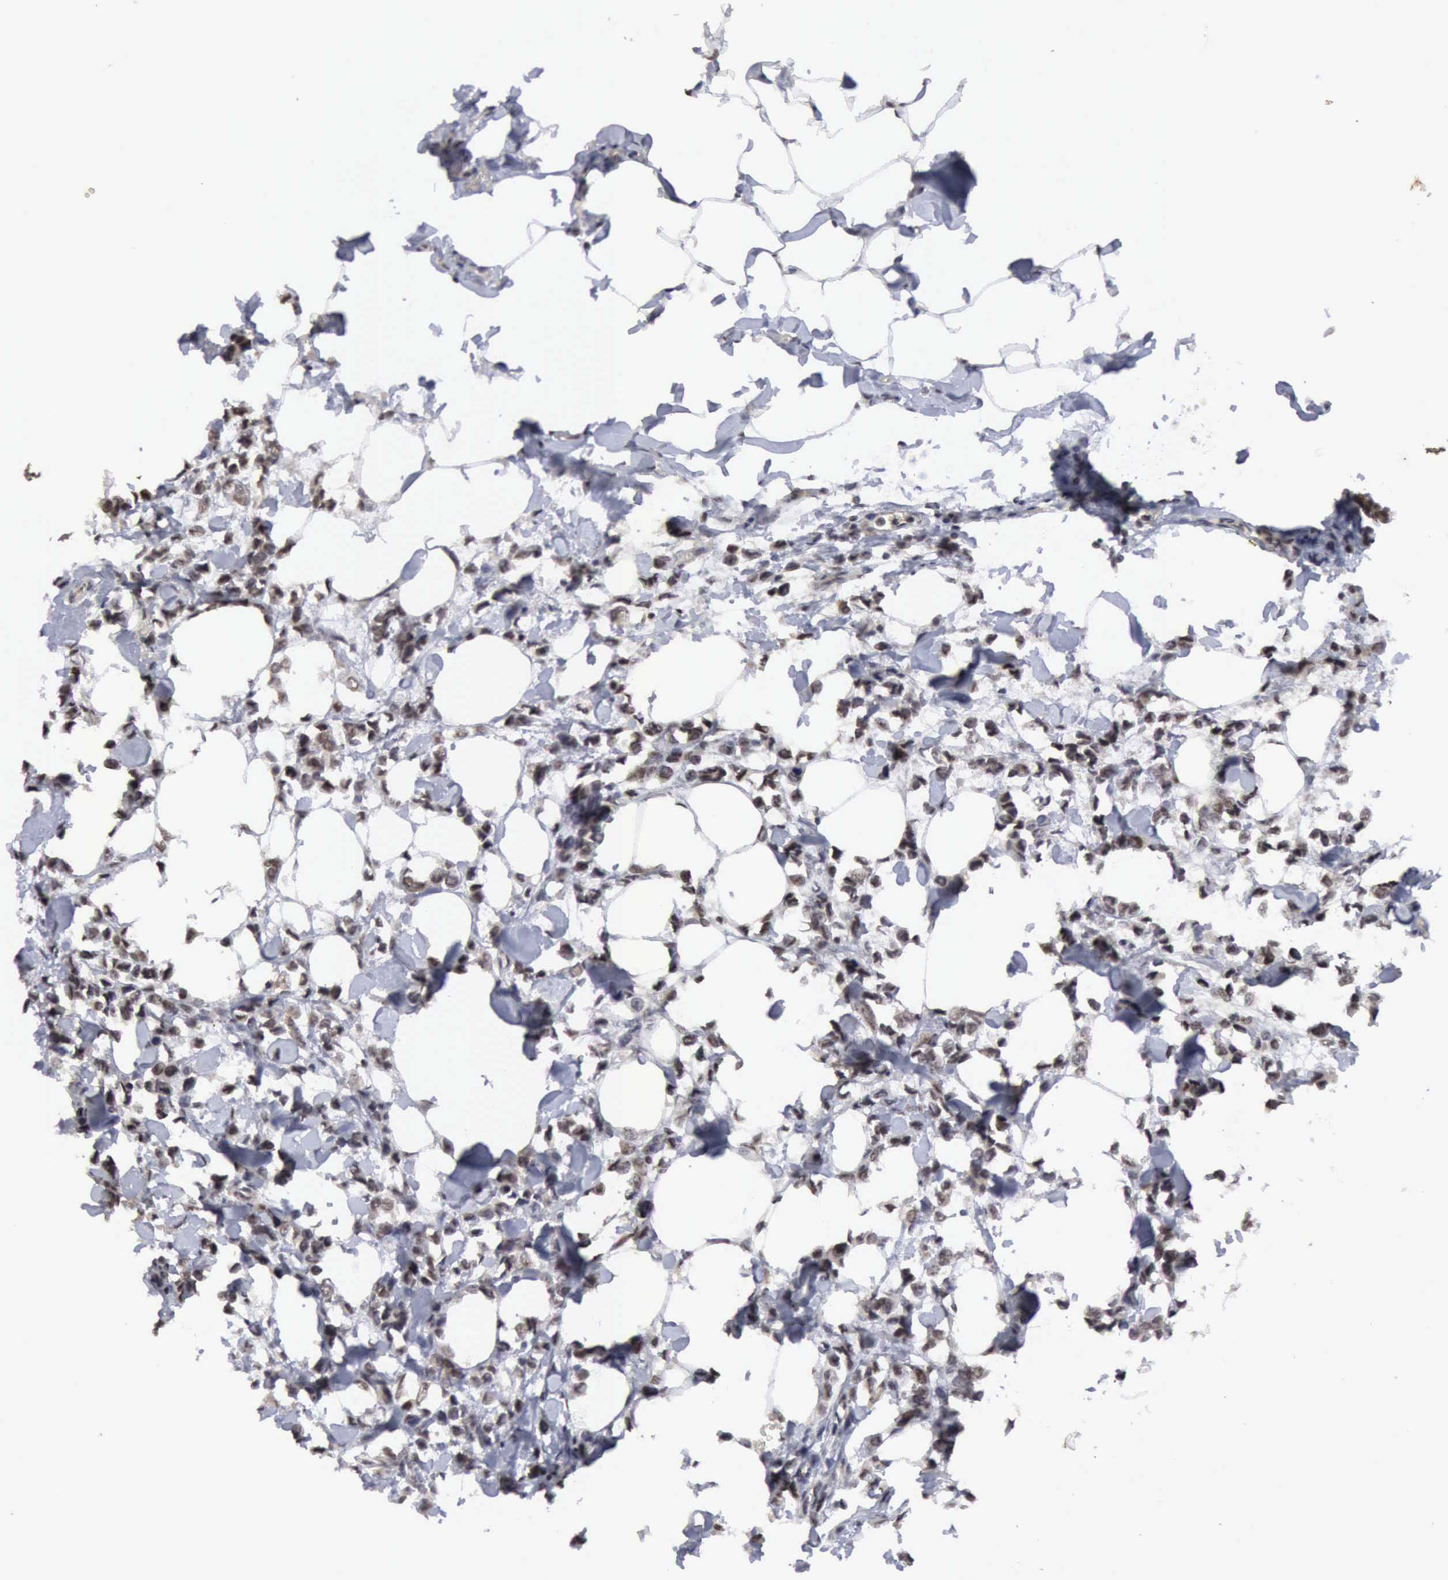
{"staining": {"intensity": "weak", "quantity": ">75%", "location": "nuclear"}, "tissue": "breast cancer", "cell_type": "Tumor cells", "image_type": "cancer", "snomed": [{"axis": "morphology", "description": "Lobular carcinoma"}, {"axis": "topography", "description": "Breast"}], "caption": "Protein expression by immunohistochemistry reveals weak nuclear positivity in about >75% of tumor cells in breast lobular carcinoma.", "gene": "CDKN2A", "patient": {"sex": "female", "age": 51}}